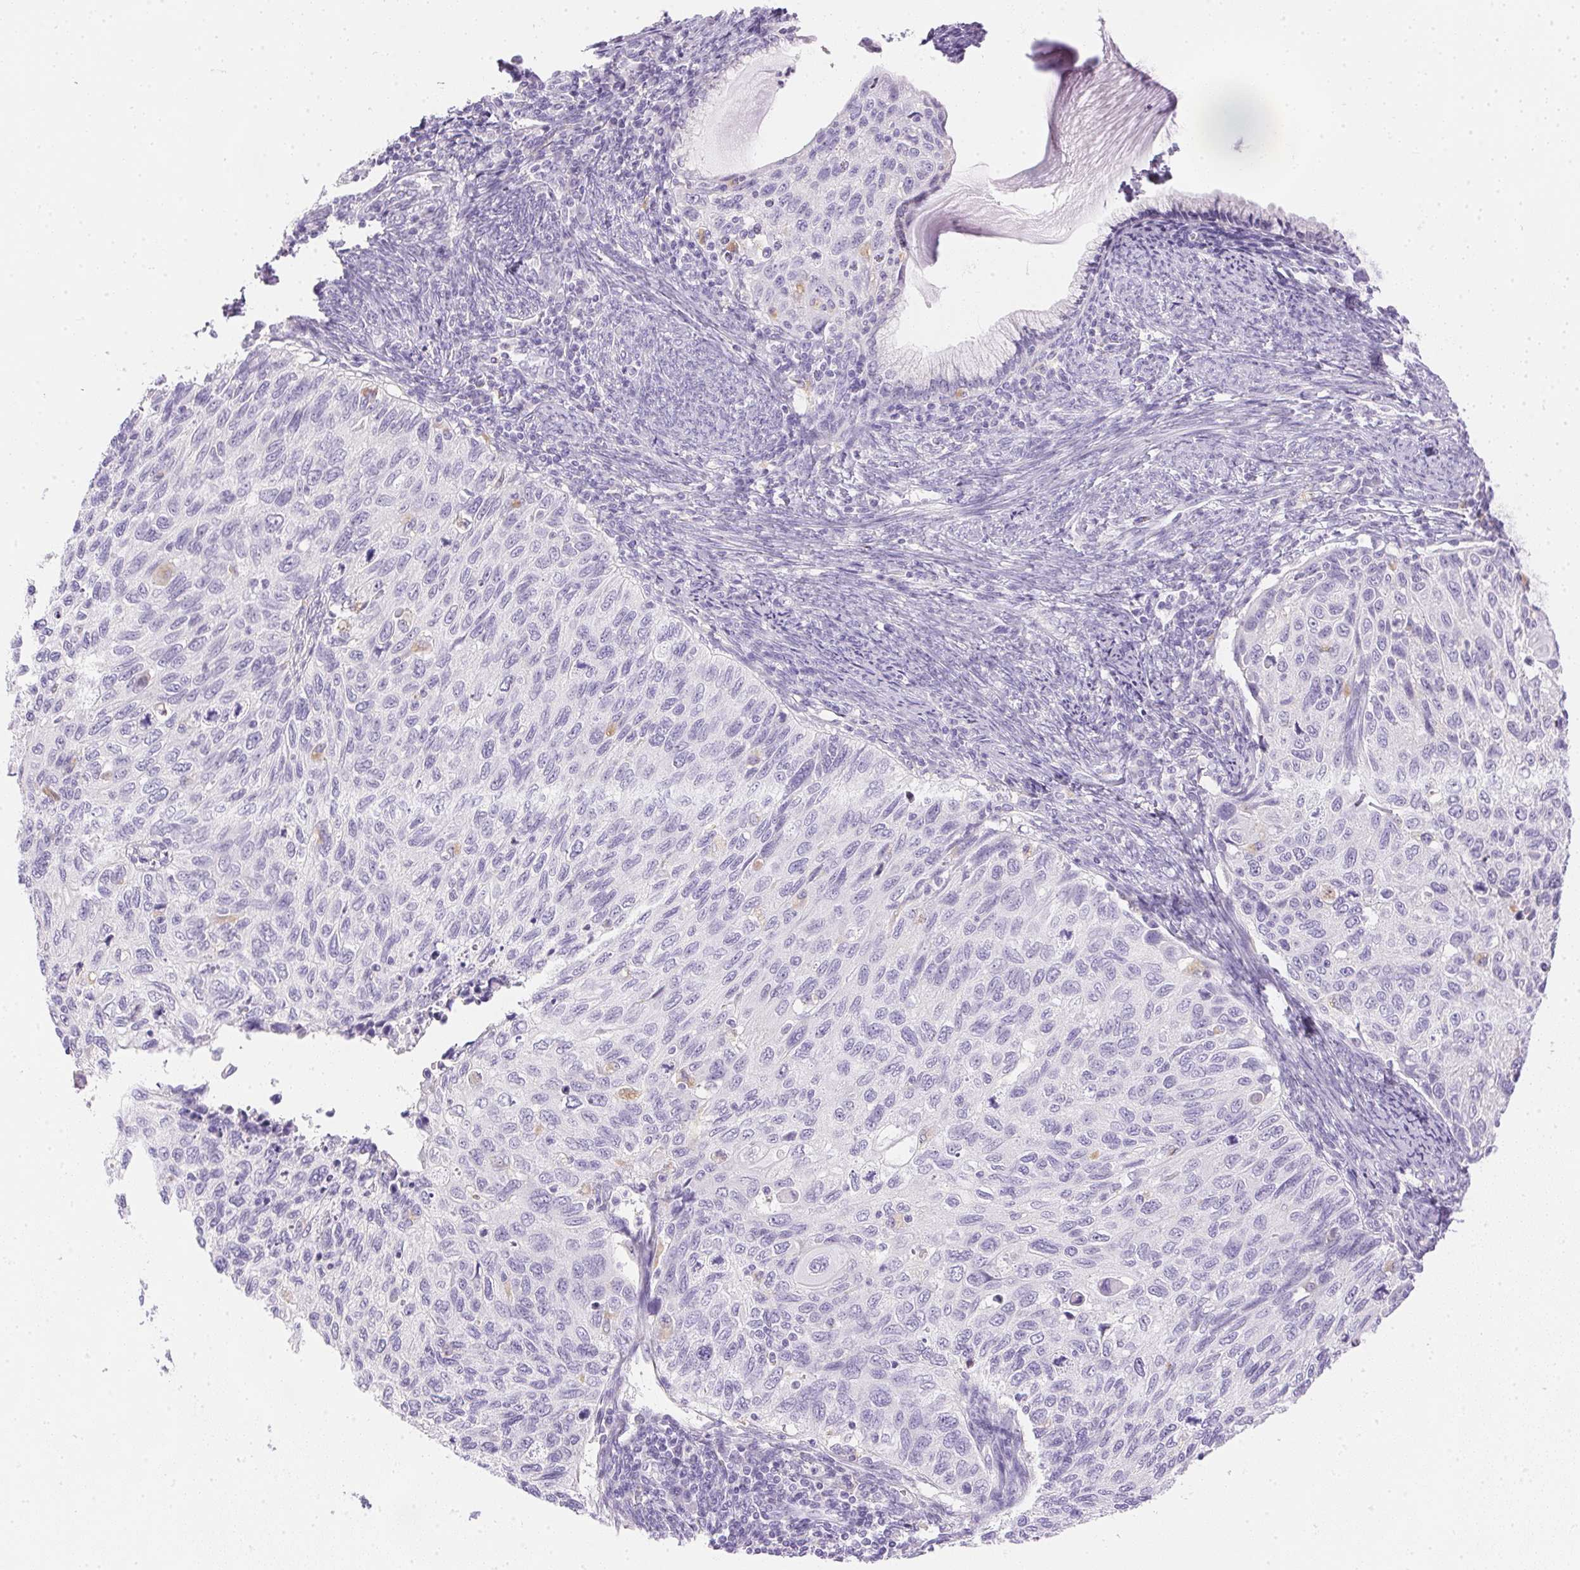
{"staining": {"intensity": "negative", "quantity": "none", "location": "none"}, "tissue": "cervical cancer", "cell_type": "Tumor cells", "image_type": "cancer", "snomed": [{"axis": "morphology", "description": "Squamous cell carcinoma, NOS"}, {"axis": "topography", "description": "Cervix"}], "caption": "Protein analysis of cervical cancer demonstrates no significant staining in tumor cells.", "gene": "ATP6V1G3", "patient": {"sex": "female", "age": 70}}